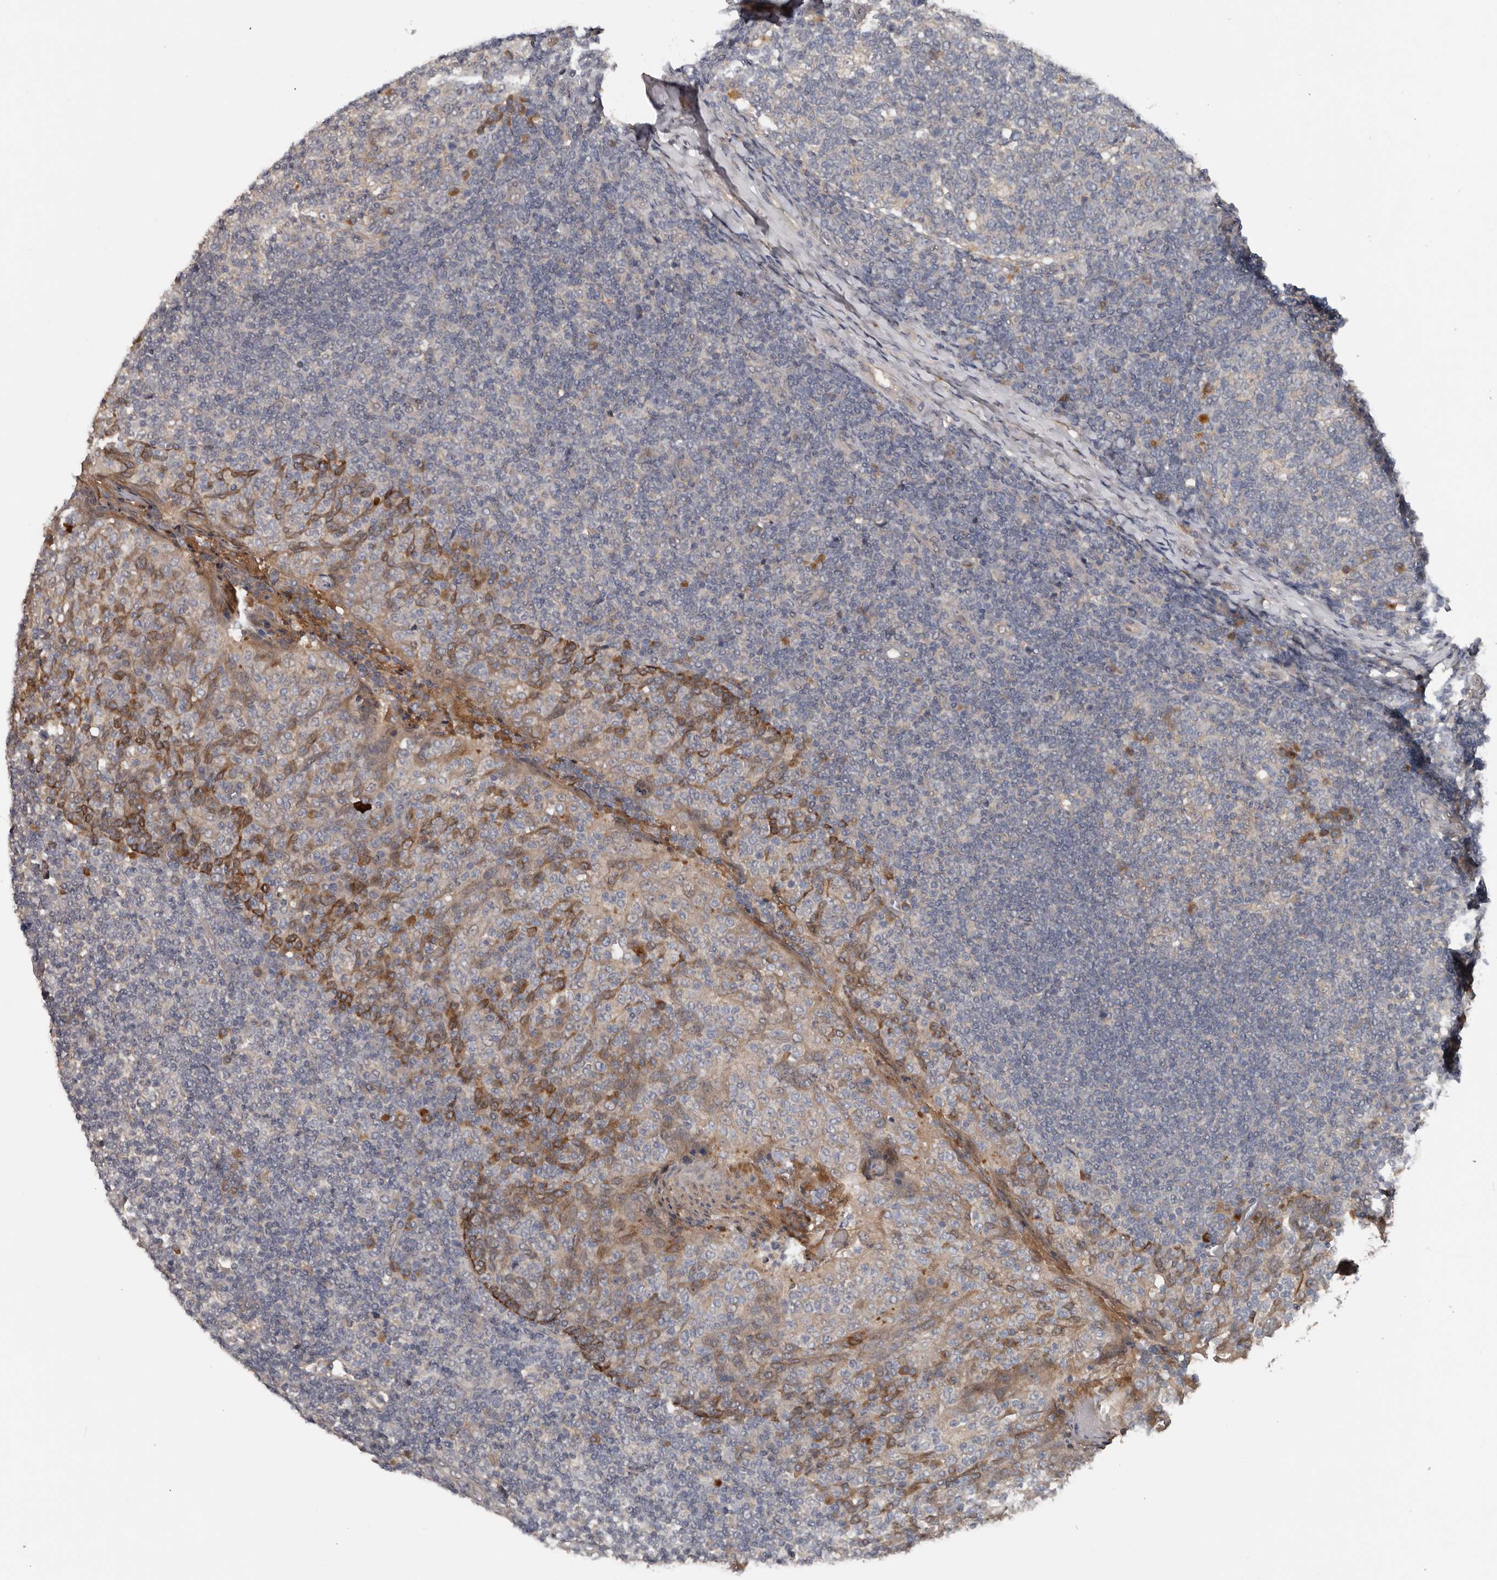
{"staining": {"intensity": "weak", "quantity": "<25%", "location": "cytoplasmic/membranous"}, "tissue": "tonsil", "cell_type": "Germinal center cells", "image_type": "normal", "snomed": [{"axis": "morphology", "description": "Normal tissue, NOS"}, {"axis": "topography", "description": "Tonsil"}], "caption": "Immunohistochemistry (IHC) micrograph of benign tonsil: tonsil stained with DAB (3,3'-diaminobenzidine) displays no significant protein expression in germinal center cells. The staining is performed using DAB brown chromogen with nuclei counter-stained in using hematoxylin.", "gene": "DNAJB4", "patient": {"sex": "female", "age": 19}}